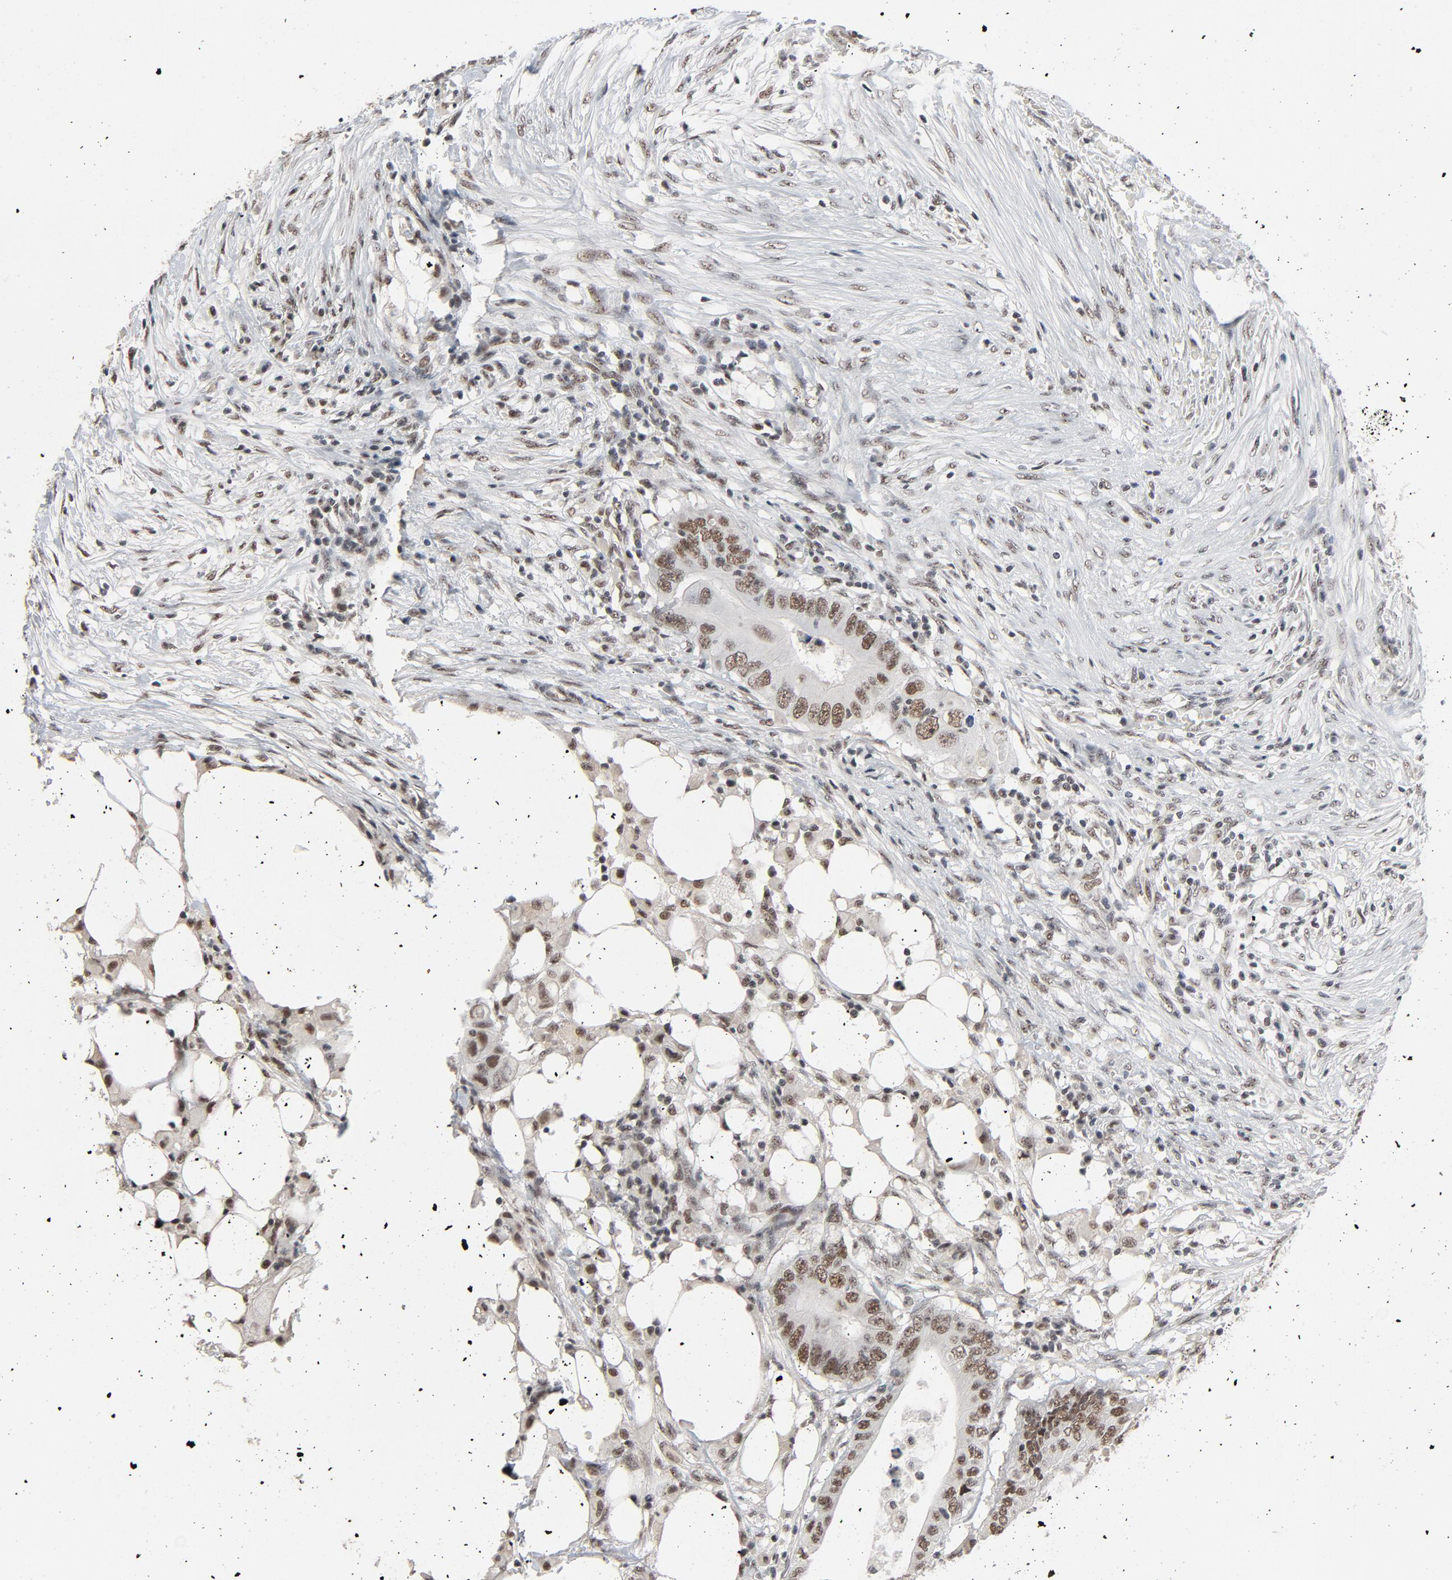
{"staining": {"intensity": "moderate", "quantity": ">75%", "location": "nuclear"}, "tissue": "colorectal cancer", "cell_type": "Tumor cells", "image_type": "cancer", "snomed": [{"axis": "morphology", "description": "Adenocarcinoma, NOS"}, {"axis": "topography", "description": "Colon"}], "caption": "Human adenocarcinoma (colorectal) stained for a protein (brown) shows moderate nuclear positive positivity in about >75% of tumor cells.", "gene": "MRE11", "patient": {"sex": "male", "age": 71}}